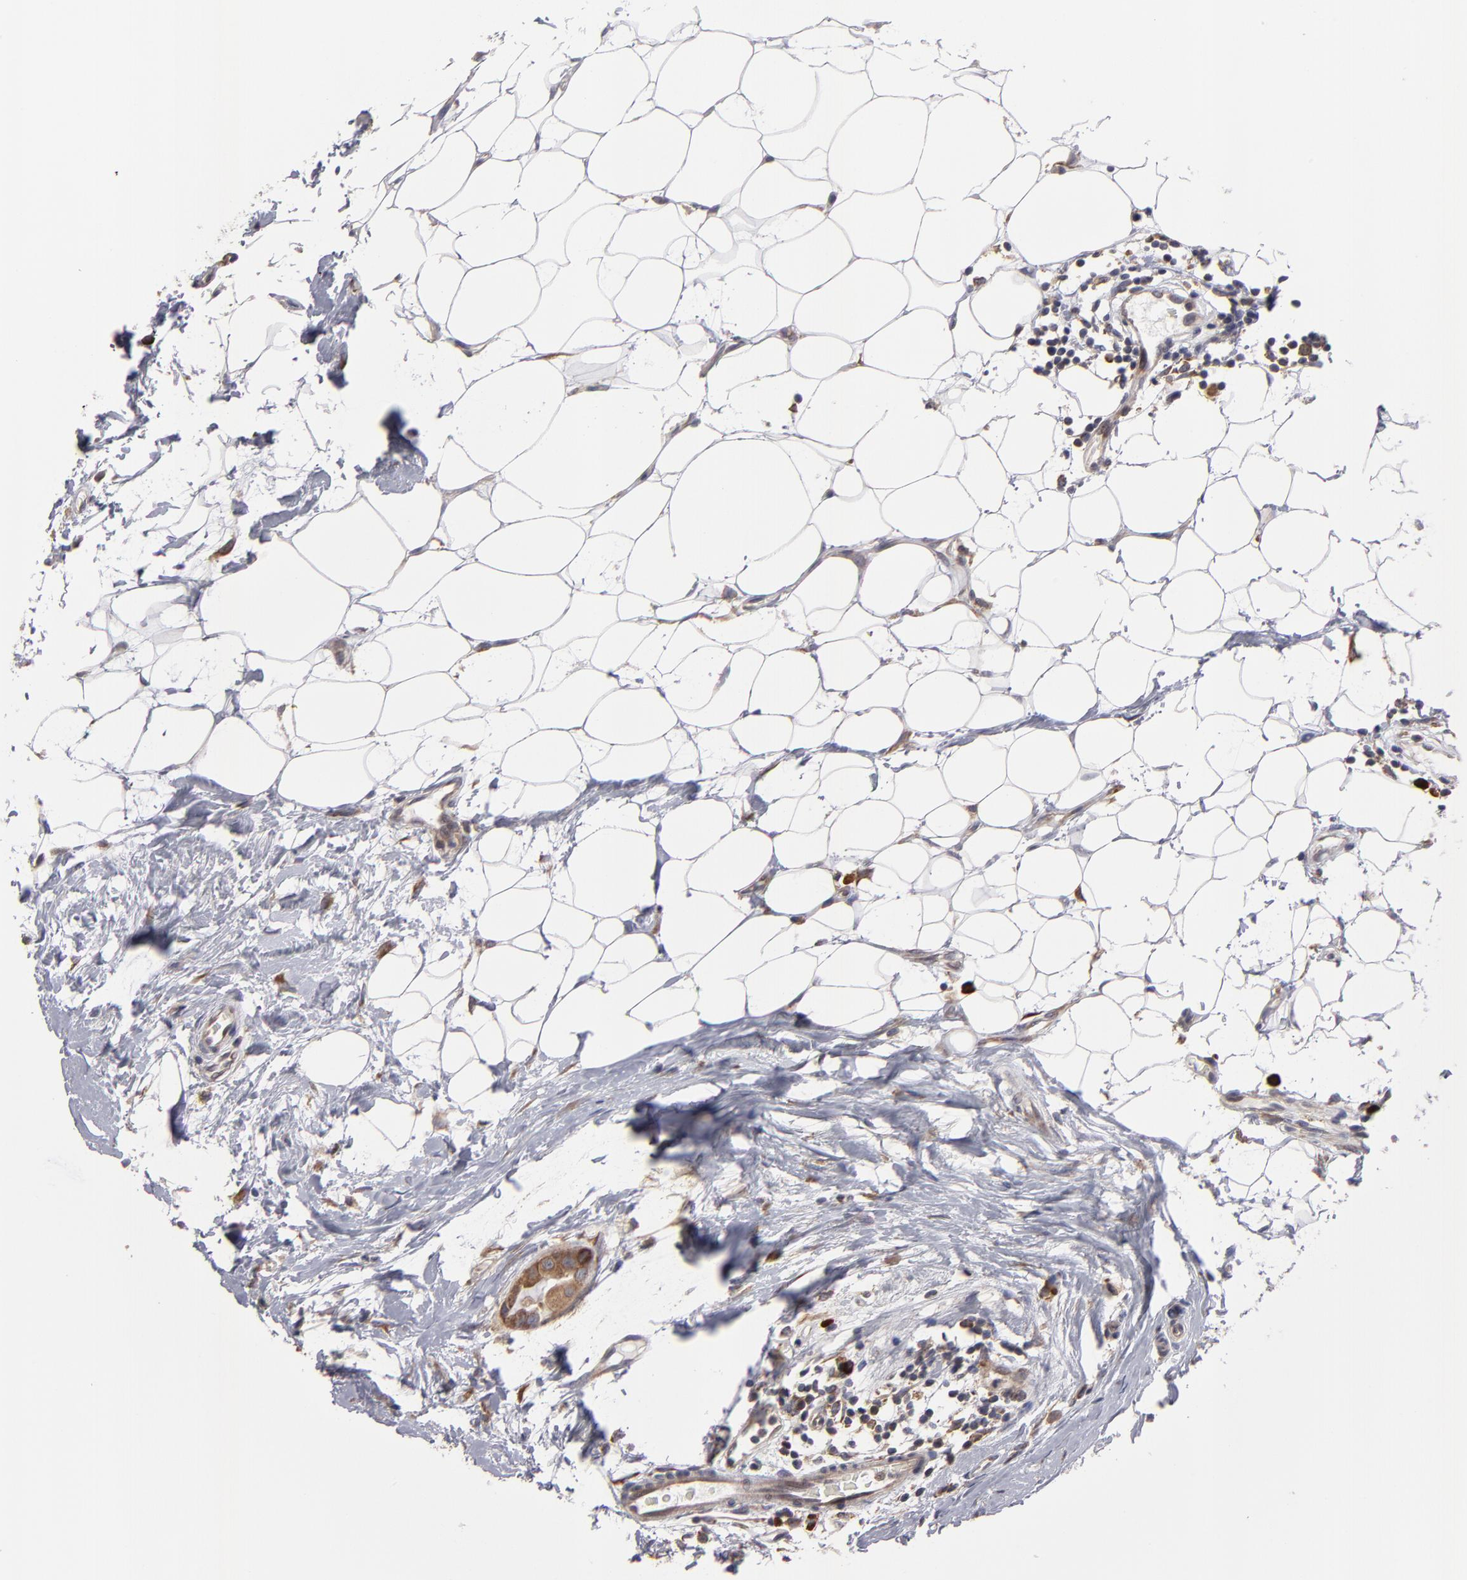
{"staining": {"intensity": "strong", "quantity": ">75%", "location": "cytoplasmic/membranous"}, "tissue": "breast cancer", "cell_type": "Tumor cells", "image_type": "cancer", "snomed": [{"axis": "morphology", "description": "Duct carcinoma"}, {"axis": "topography", "description": "Breast"}], "caption": "This is an image of immunohistochemistry staining of breast infiltrating ductal carcinoma, which shows strong expression in the cytoplasmic/membranous of tumor cells.", "gene": "SND1", "patient": {"sex": "female", "age": 40}}